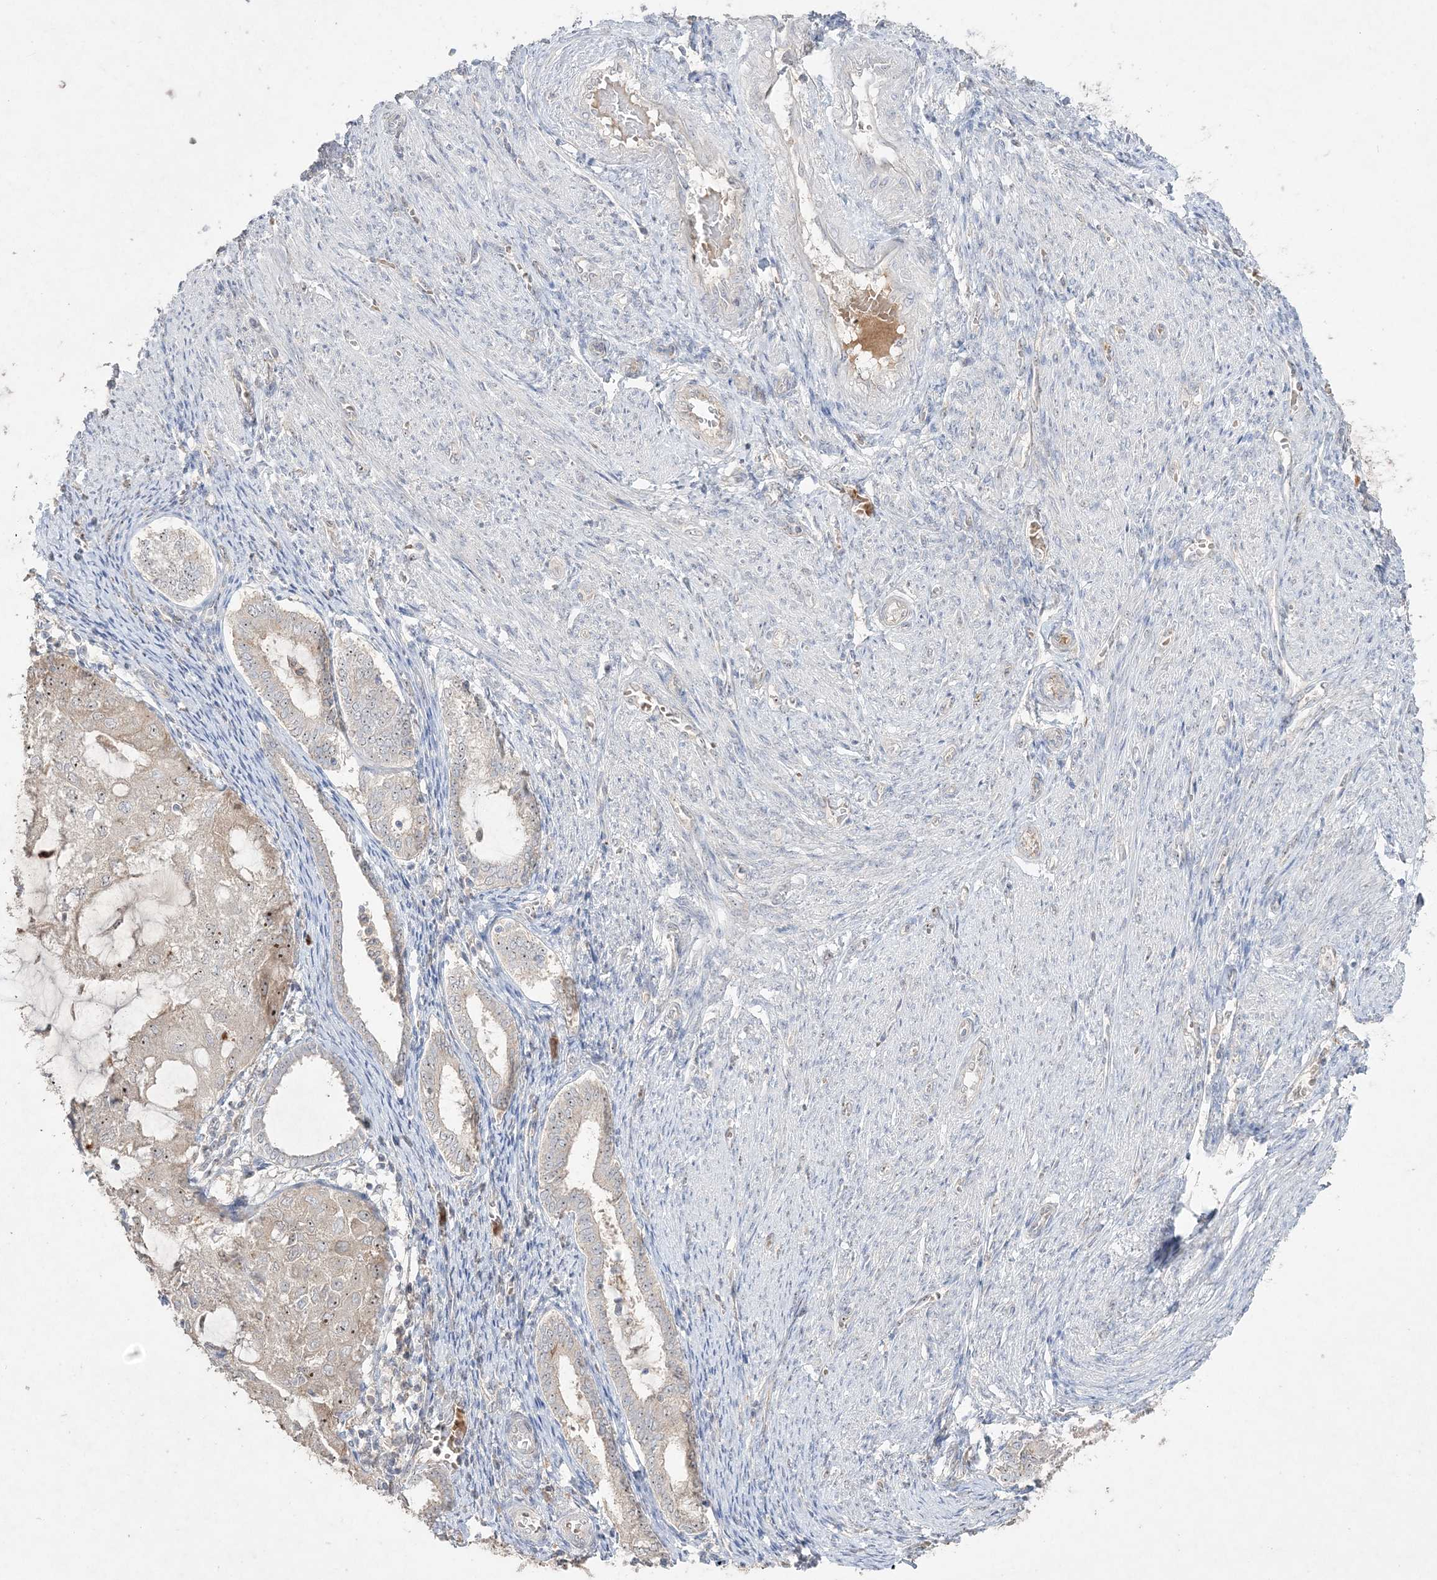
{"staining": {"intensity": "moderate", "quantity": "<25%", "location": "nuclear"}, "tissue": "endometrial cancer", "cell_type": "Tumor cells", "image_type": "cancer", "snomed": [{"axis": "morphology", "description": "Adenocarcinoma, NOS"}, {"axis": "topography", "description": "Endometrium"}], "caption": "Adenocarcinoma (endometrial) was stained to show a protein in brown. There is low levels of moderate nuclear positivity in about <25% of tumor cells. The staining was performed using DAB to visualize the protein expression in brown, while the nuclei were stained in blue with hematoxylin (Magnification: 20x).", "gene": "NOP16", "patient": {"sex": "female", "age": 81}}